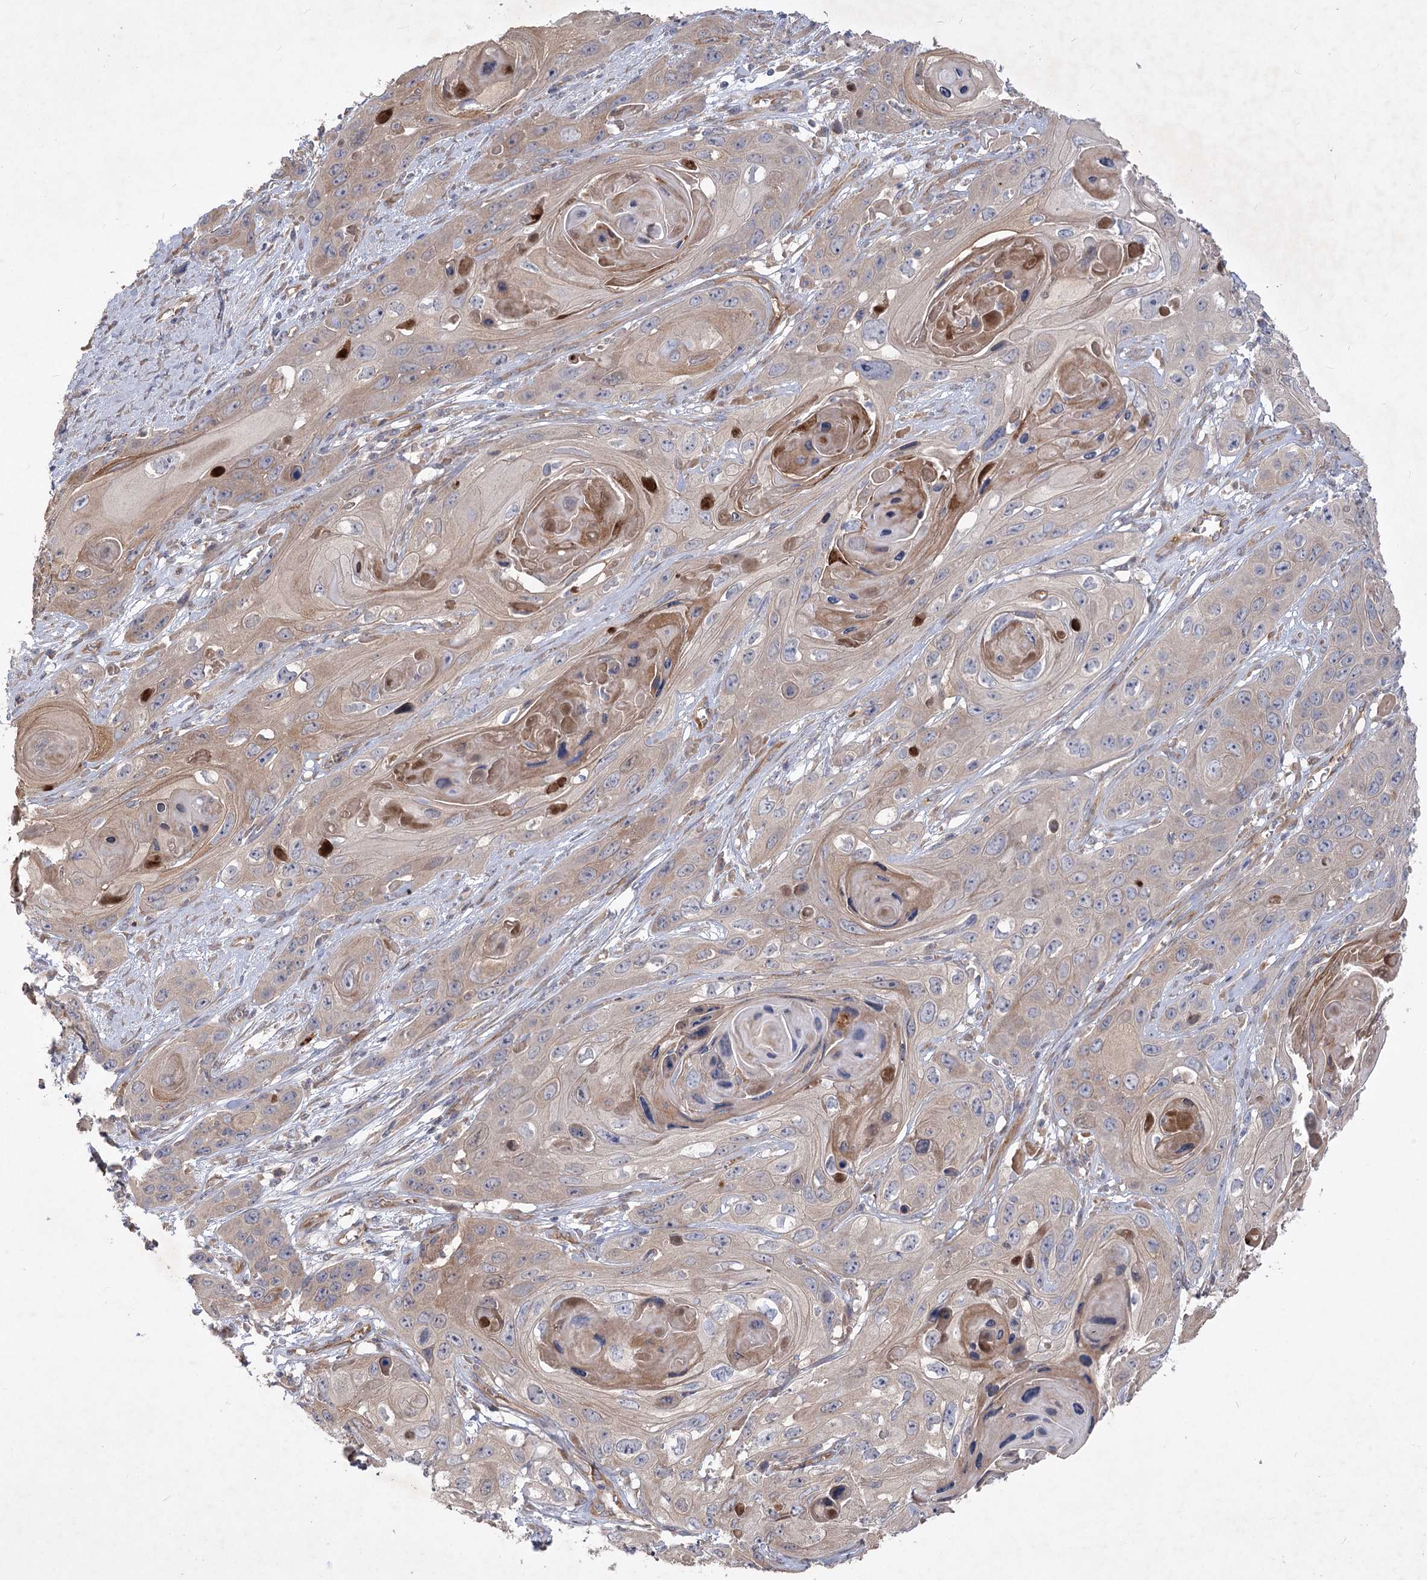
{"staining": {"intensity": "weak", "quantity": "<25%", "location": "cytoplasmic/membranous"}, "tissue": "skin cancer", "cell_type": "Tumor cells", "image_type": "cancer", "snomed": [{"axis": "morphology", "description": "Squamous cell carcinoma, NOS"}, {"axis": "topography", "description": "Skin"}], "caption": "The image exhibits no significant expression in tumor cells of squamous cell carcinoma (skin).", "gene": "RIN2", "patient": {"sex": "male", "age": 55}}